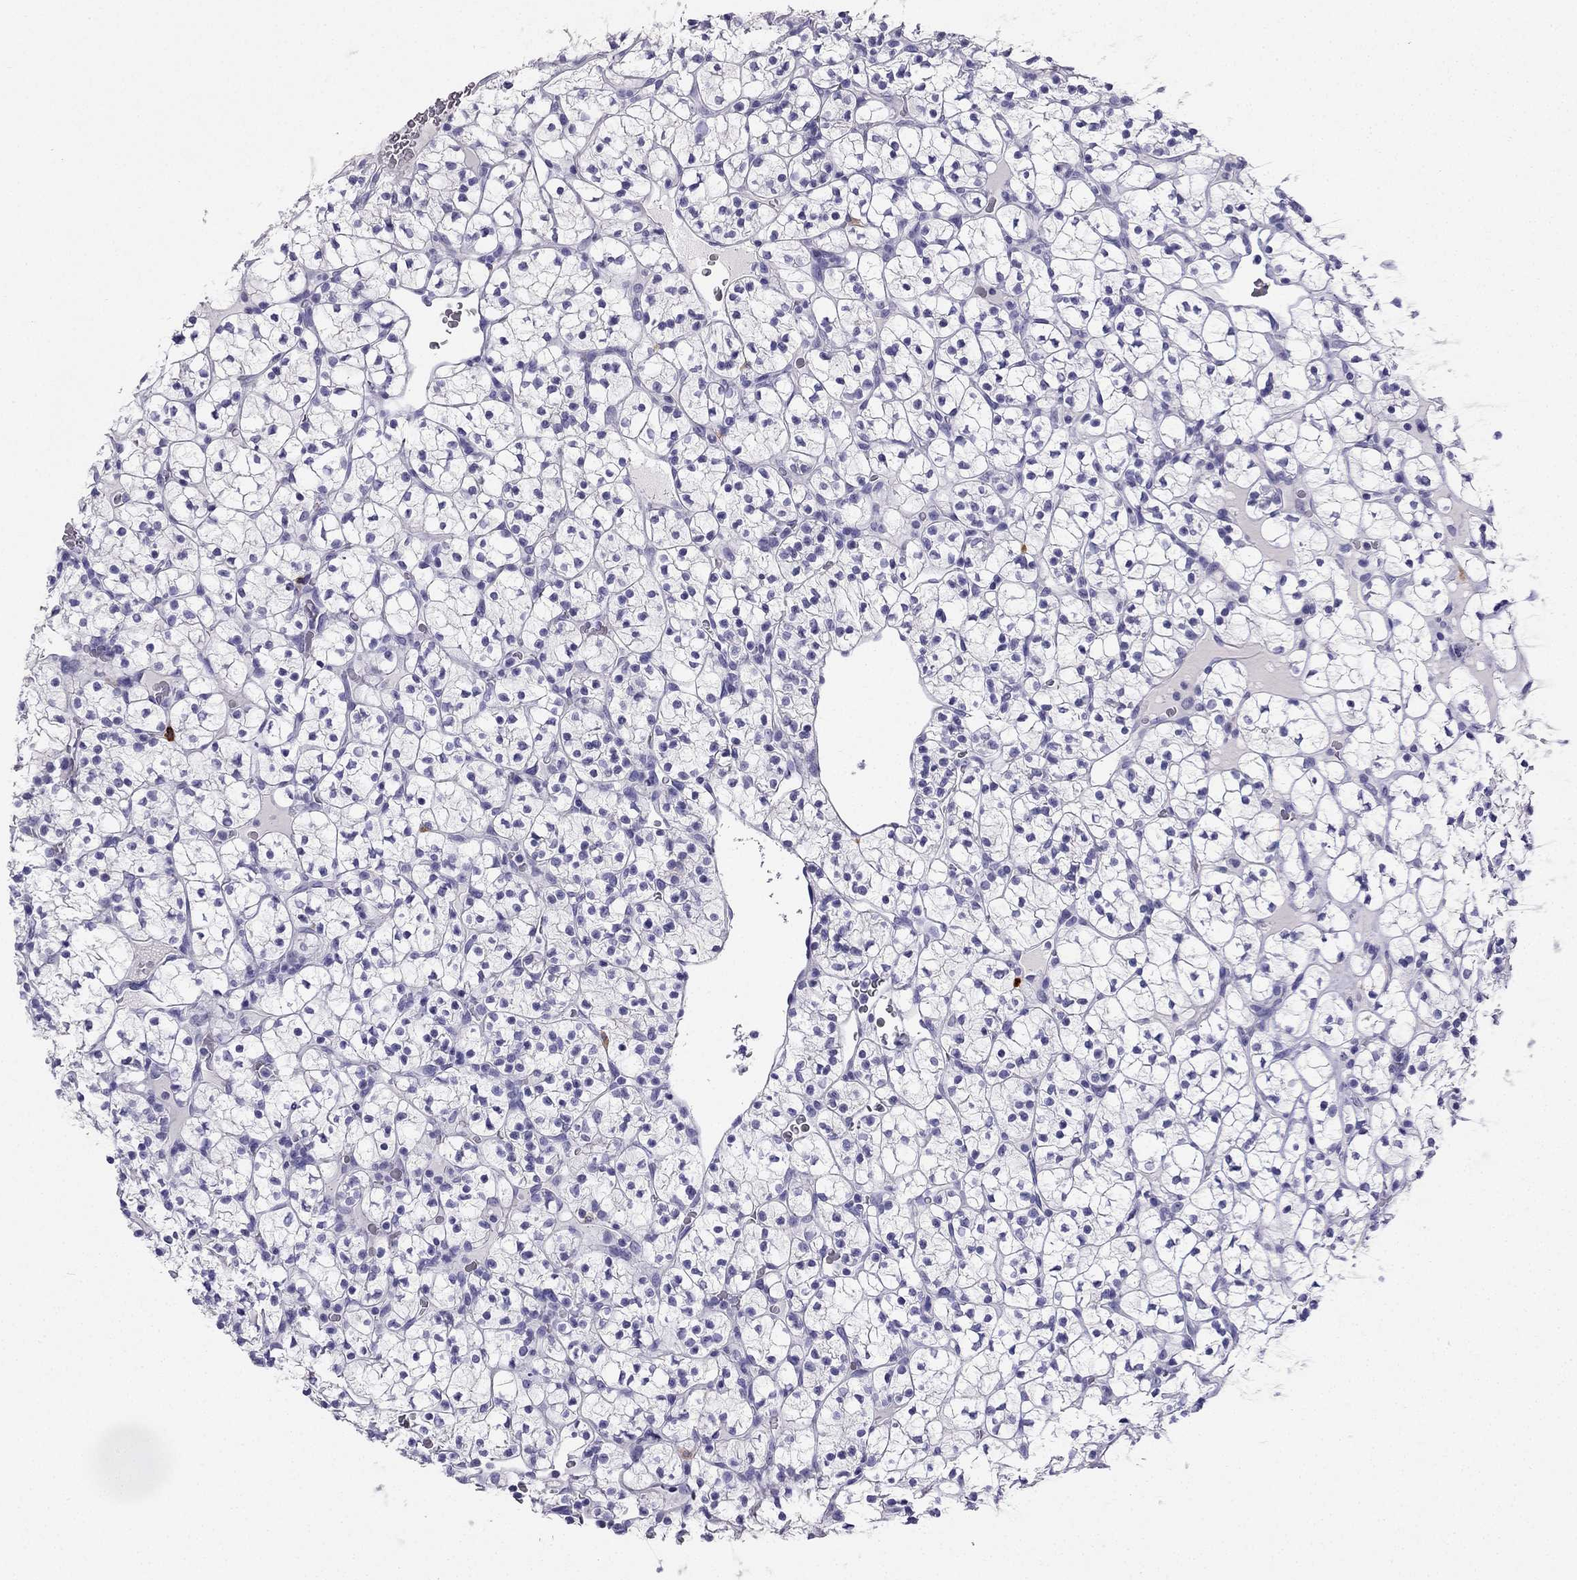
{"staining": {"intensity": "negative", "quantity": "none", "location": "none"}, "tissue": "renal cancer", "cell_type": "Tumor cells", "image_type": "cancer", "snomed": [{"axis": "morphology", "description": "Adenocarcinoma, NOS"}, {"axis": "topography", "description": "Kidney"}], "caption": "IHC of adenocarcinoma (renal) displays no expression in tumor cells. (Immunohistochemistry (ihc), brightfield microscopy, high magnification).", "gene": "SLC18A2", "patient": {"sex": "female", "age": 89}}